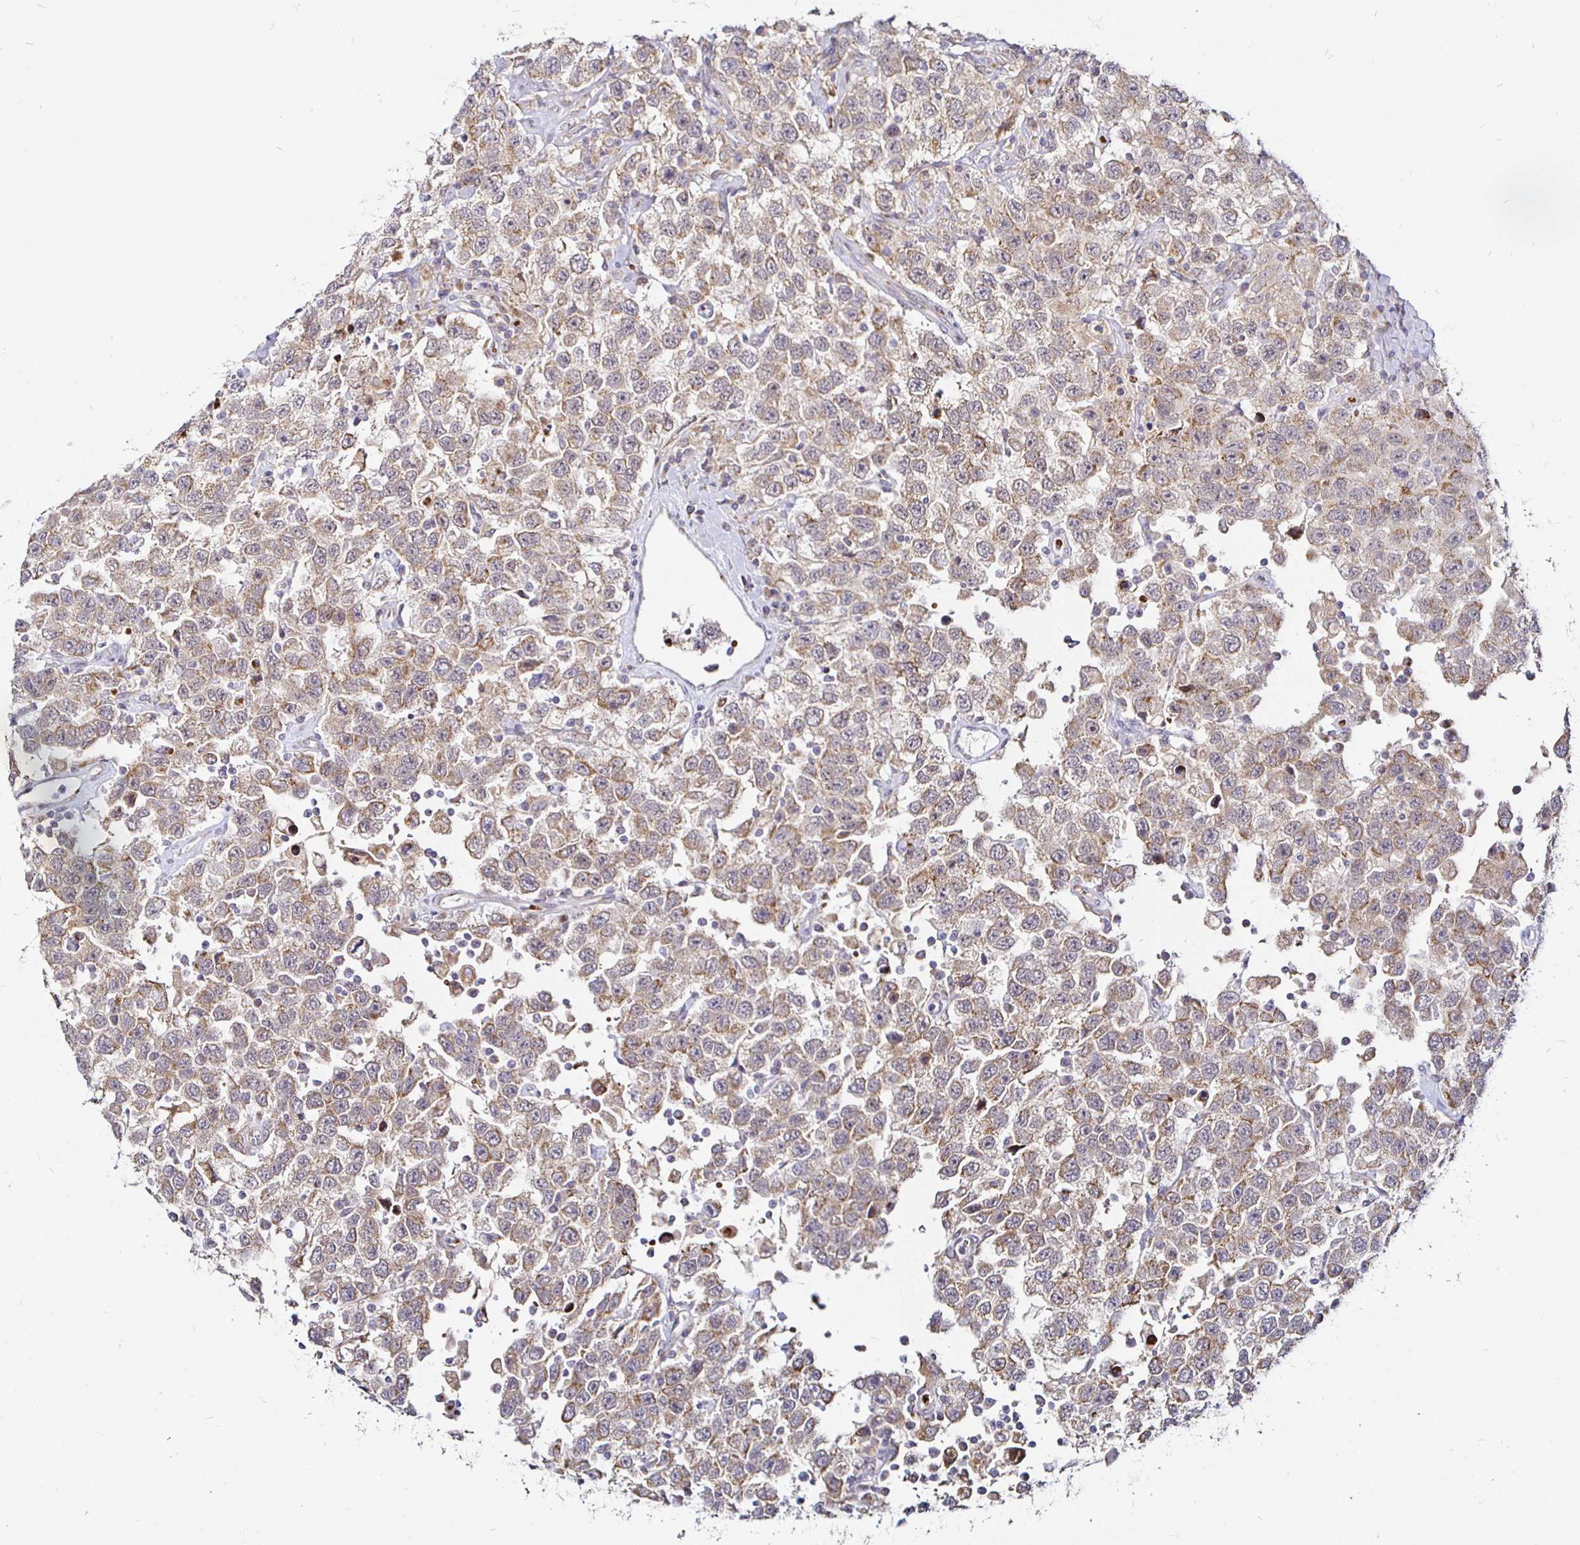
{"staining": {"intensity": "weak", "quantity": "25%-75%", "location": "cytoplasmic/membranous"}, "tissue": "testis cancer", "cell_type": "Tumor cells", "image_type": "cancer", "snomed": [{"axis": "morphology", "description": "Seminoma, NOS"}, {"axis": "topography", "description": "Testis"}], "caption": "Protein staining of testis cancer tissue exhibits weak cytoplasmic/membranous staining in approximately 25%-75% of tumor cells.", "gene": "ATG3", "patient": {"sex": "male", "age": 41}}